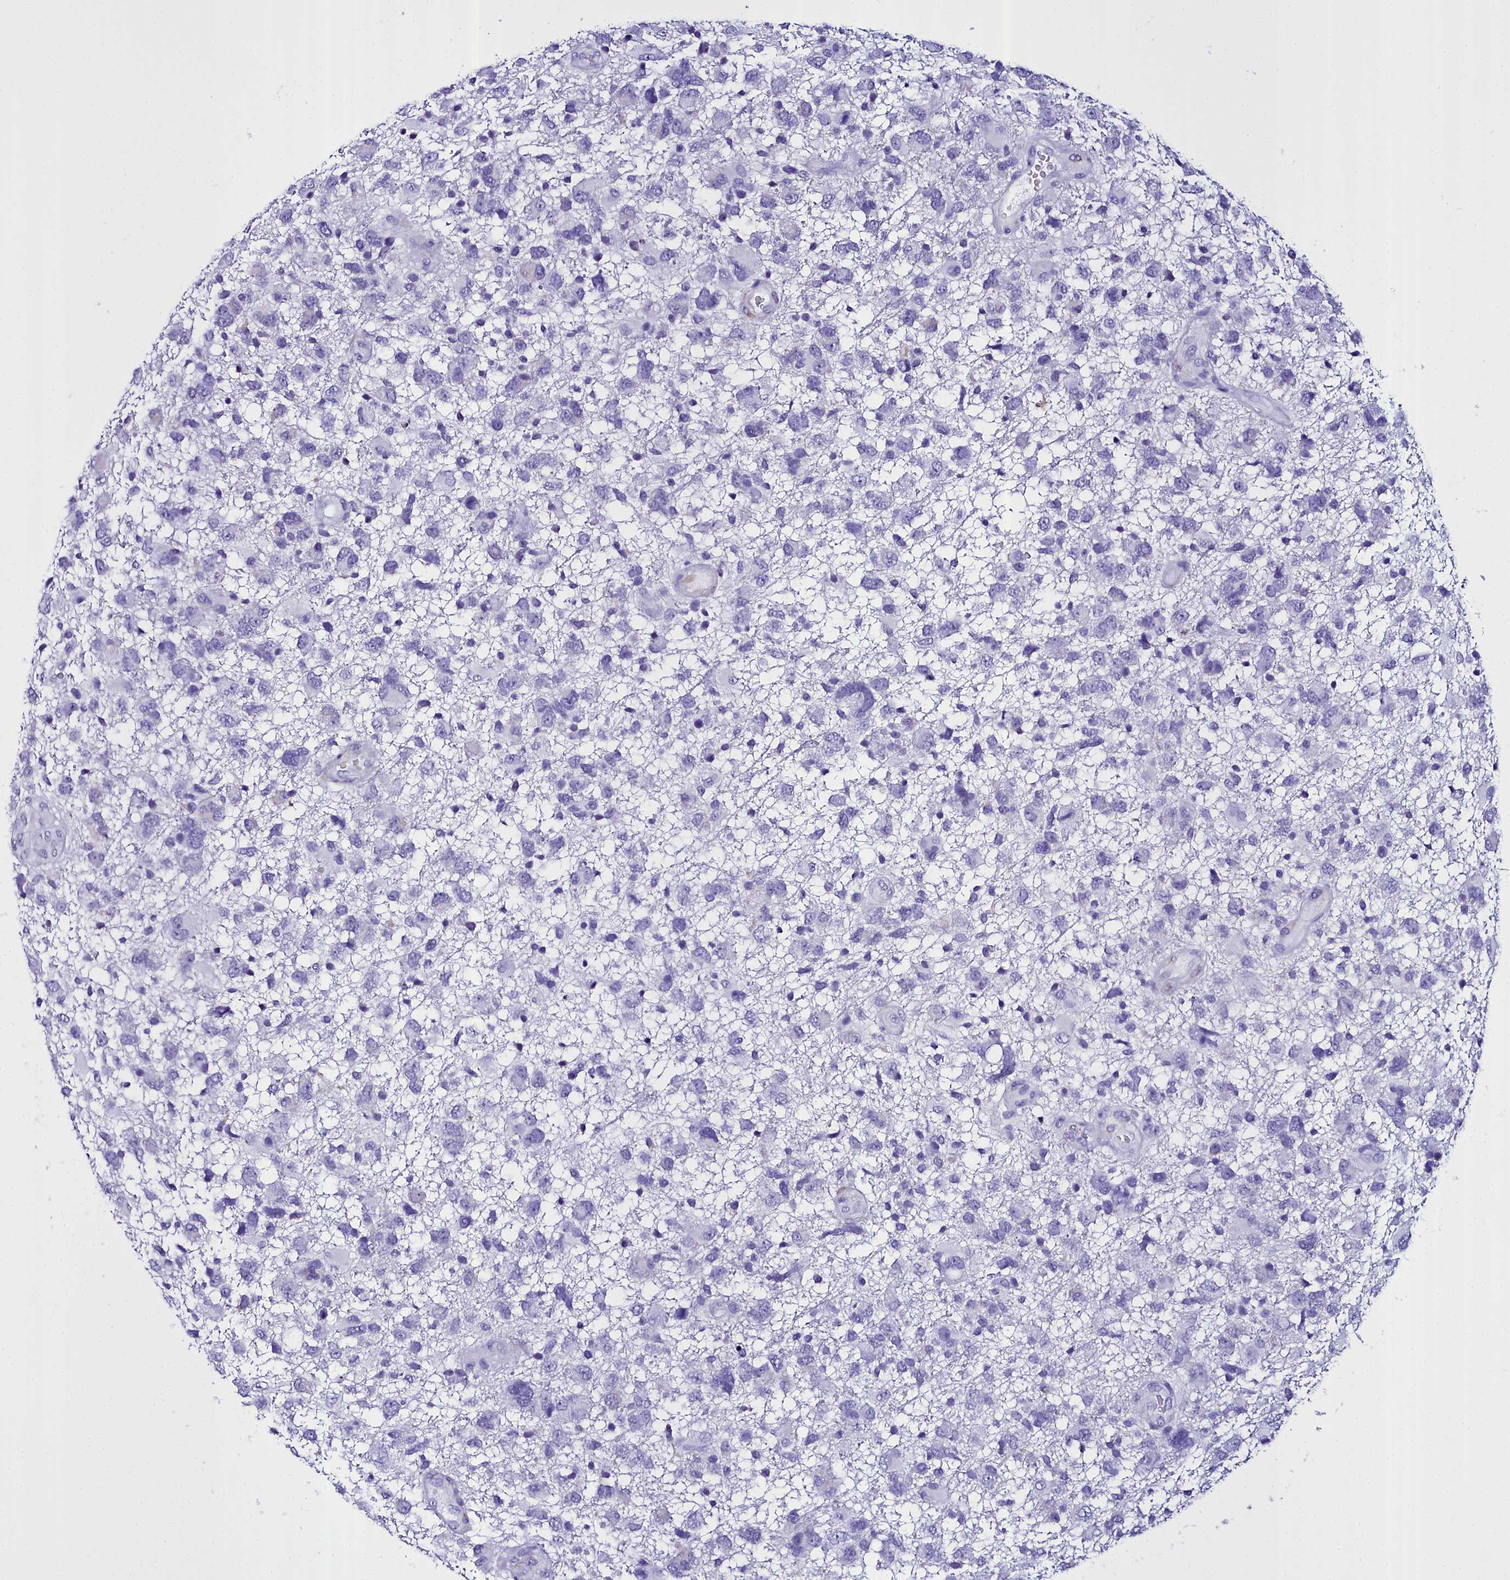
{"staining": {"intensity": "negative", "quantity": "none", "location": "none"}, "tissue": "glioma", "cell_type": "Tumor cells", "image_type": "cancer", "snomed": [{"axis": "morphology", "description": "Glioma, malignant, High grade"}, {"axis": "topography", "description": "Brain"}], "caption": "Immunohistochemical staining of malignant glioma (high-grade) displays no significant positivity in tumor cells. The staining was performed using DAB (3,3'-diaminobenzidine) to visualize the protein expression in brown, while the nuclei were stained in blue with hematoxylin (Magnification: 20x).", "gene": "TXNDC5", "patient": {"sex": "male", "age": 61}}